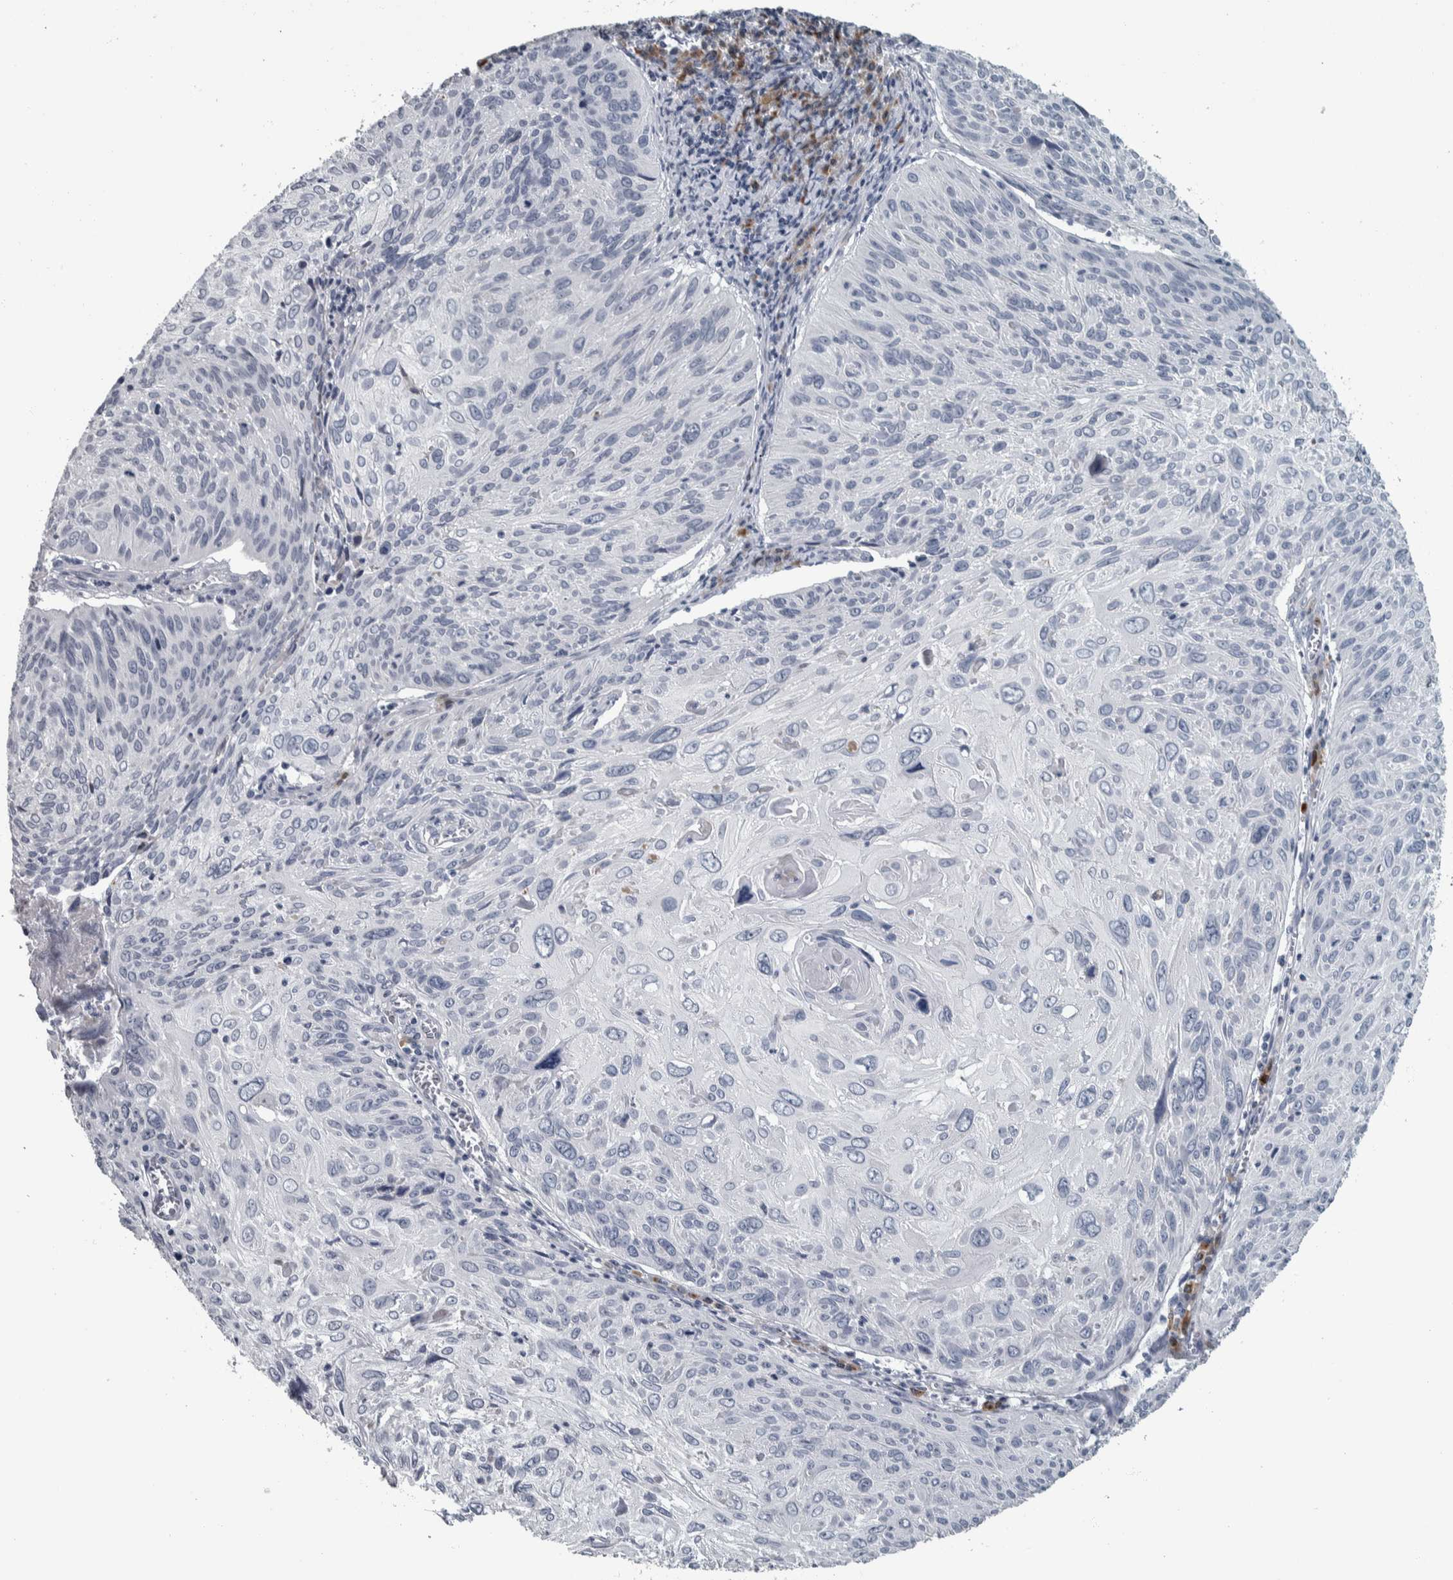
{"staining": {"intensity": "negative", "quantity": "none", "location": "none"}, "tissue": "cervical cancer", "cell_type": "Tumor cells", "image_type": "cancer", "snomed": [{"axis": "morphology", "description": "Squamous cell carcinoma, NOS"}, {"axis": "topography", "description": "Cervix"}], "caption": "The histopathology image displays no significant positivity in tumor cells of squamous cell carcinoma (cervical).", "gene": "CAVIN4", "patient": {"sex": "female", "age": 51}}